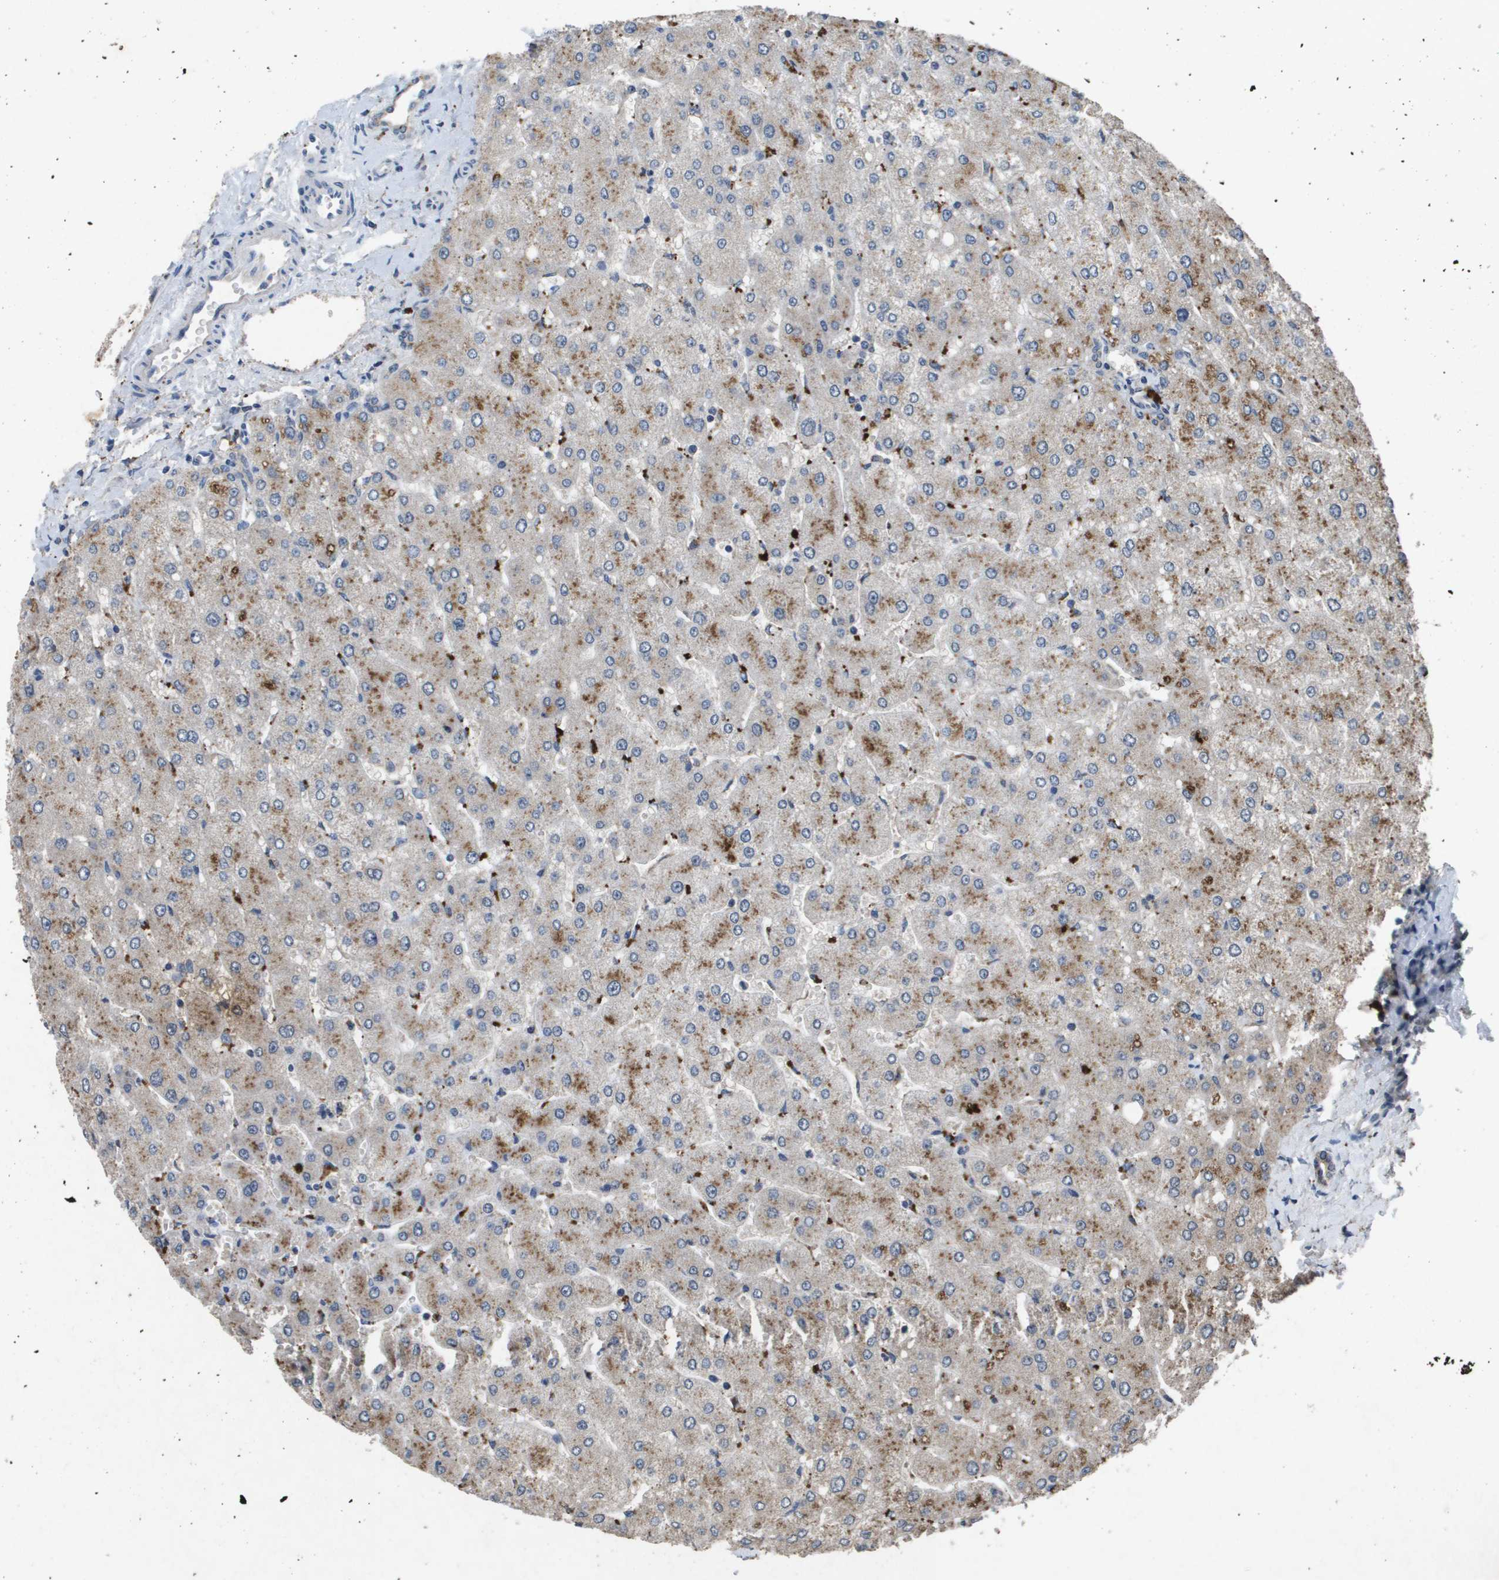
{"staining": {"intensity": "weak", "quantity": "25%-75%", "location": "cytoplasmic/membranous"}, "tissue": "liver", "cell_type": "Cholangiocytes", "image_type": "normal", "snomed": [{"axis": "morphology", "description": "Normal tissue, NOS"}, {"axis": "topography", "description": "Liver"}], "caption": "Cholangiocytes demonstrate low levels of weak cytoplasmic/membranous expression in approximately 25%-75% of cells in unremarkable human liver. Nuclei are stained in blue.", "gene": "PROC", "patient": {"sex": "male", "age": 55}}